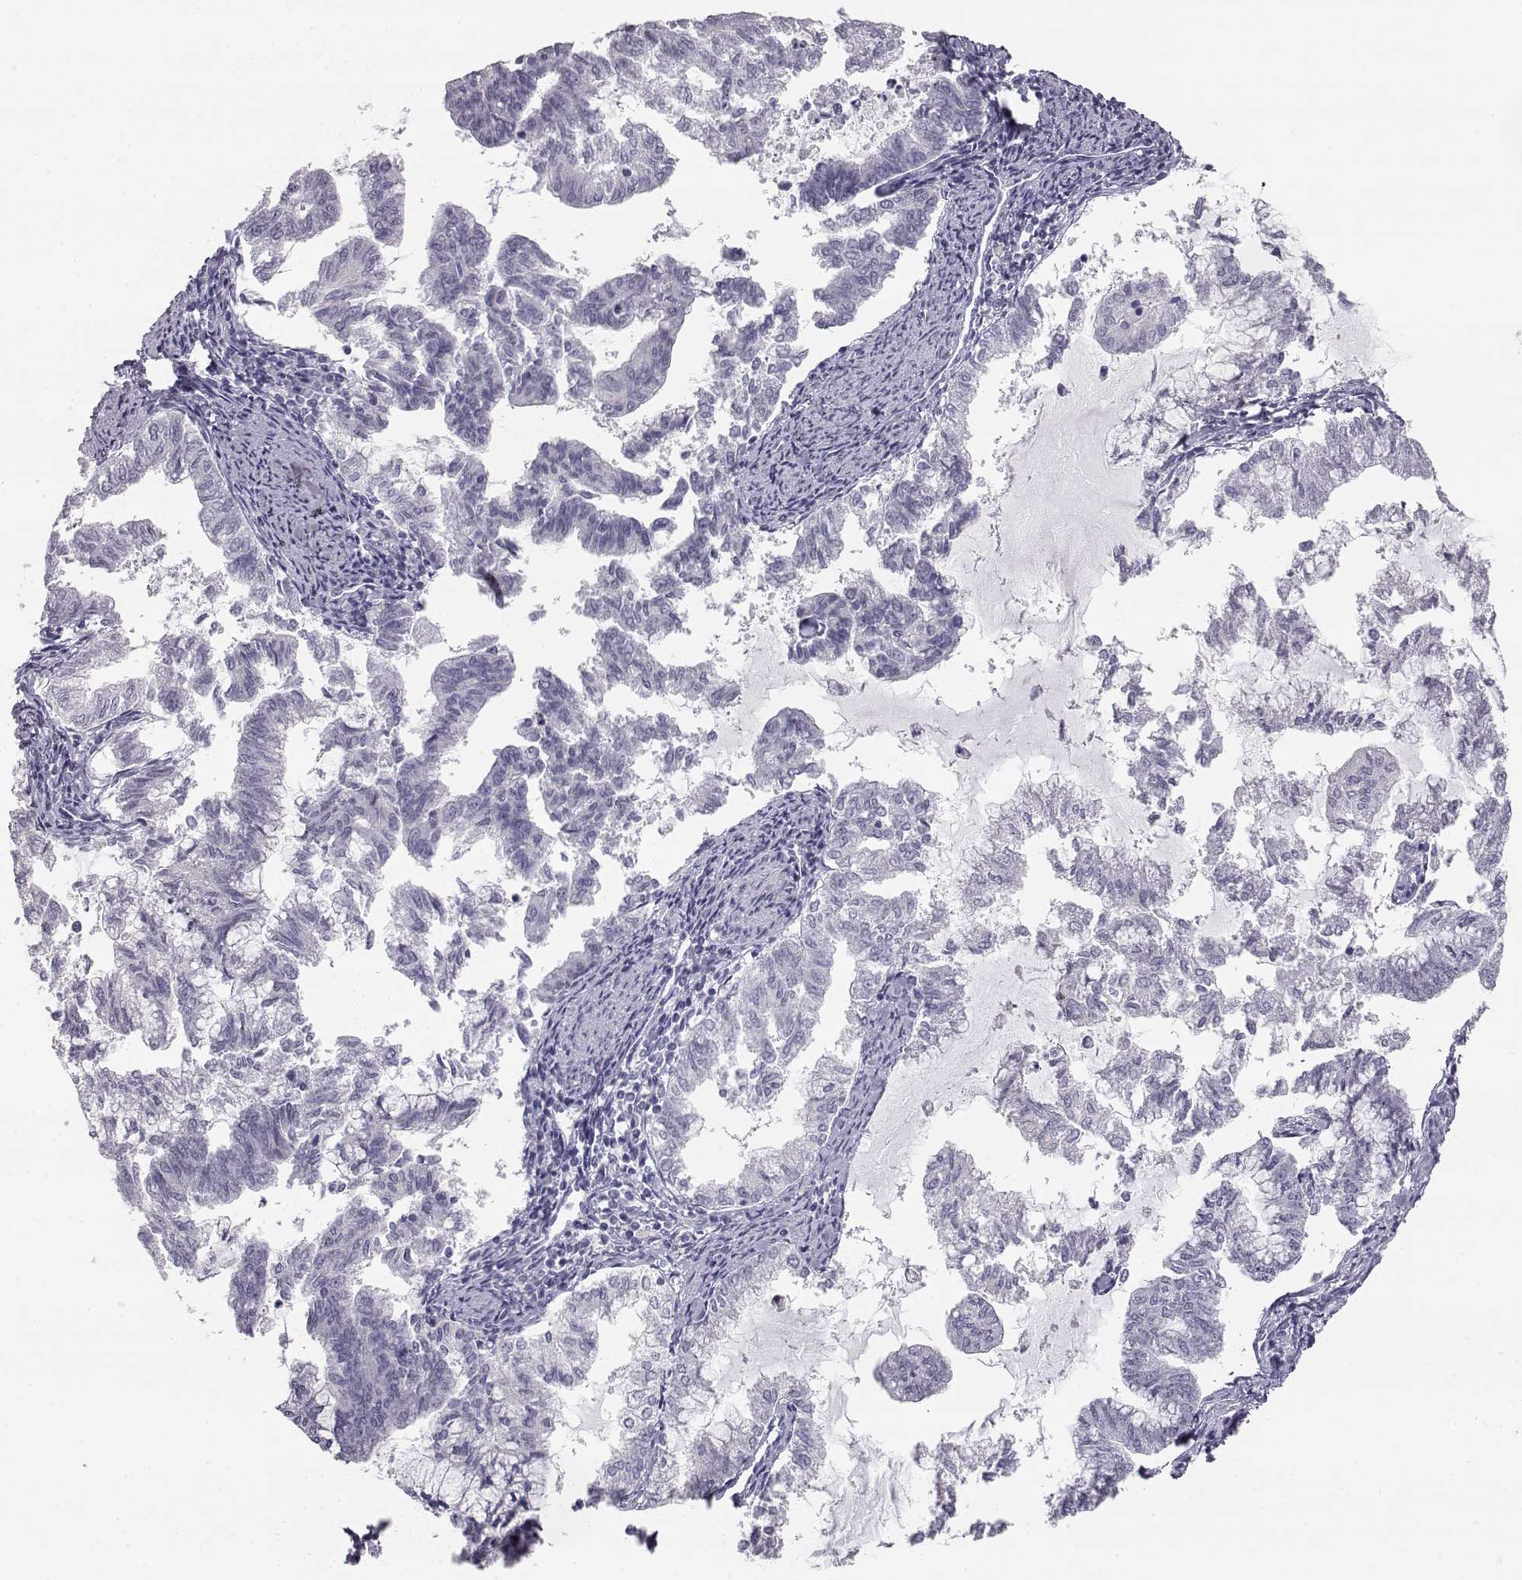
{"staining": {"intensity": "negative", "quantity": "none", "location": "none"}, "tissue": "endometrial cancer", "cell_type": "Tumor cells", "image_type": "cancer", "snomed": [{"axis": "morphology", "description": "Adenocarcinoma, NOS"}, {"axis": "topography", "description": "Endometrium"}], "caption": "Immunohistochemical staining of human endometrial cancer (adenocarcinoma) exhibits no significant positivity in tumor cells. The staining is performed using DAB (3,3'-diaminobenzidine) brown chromogen with nuclei counter-stained in using hematoxylin.", "gene": "MYCBPAP", "patient": {"sex": "female", "age": 79}}